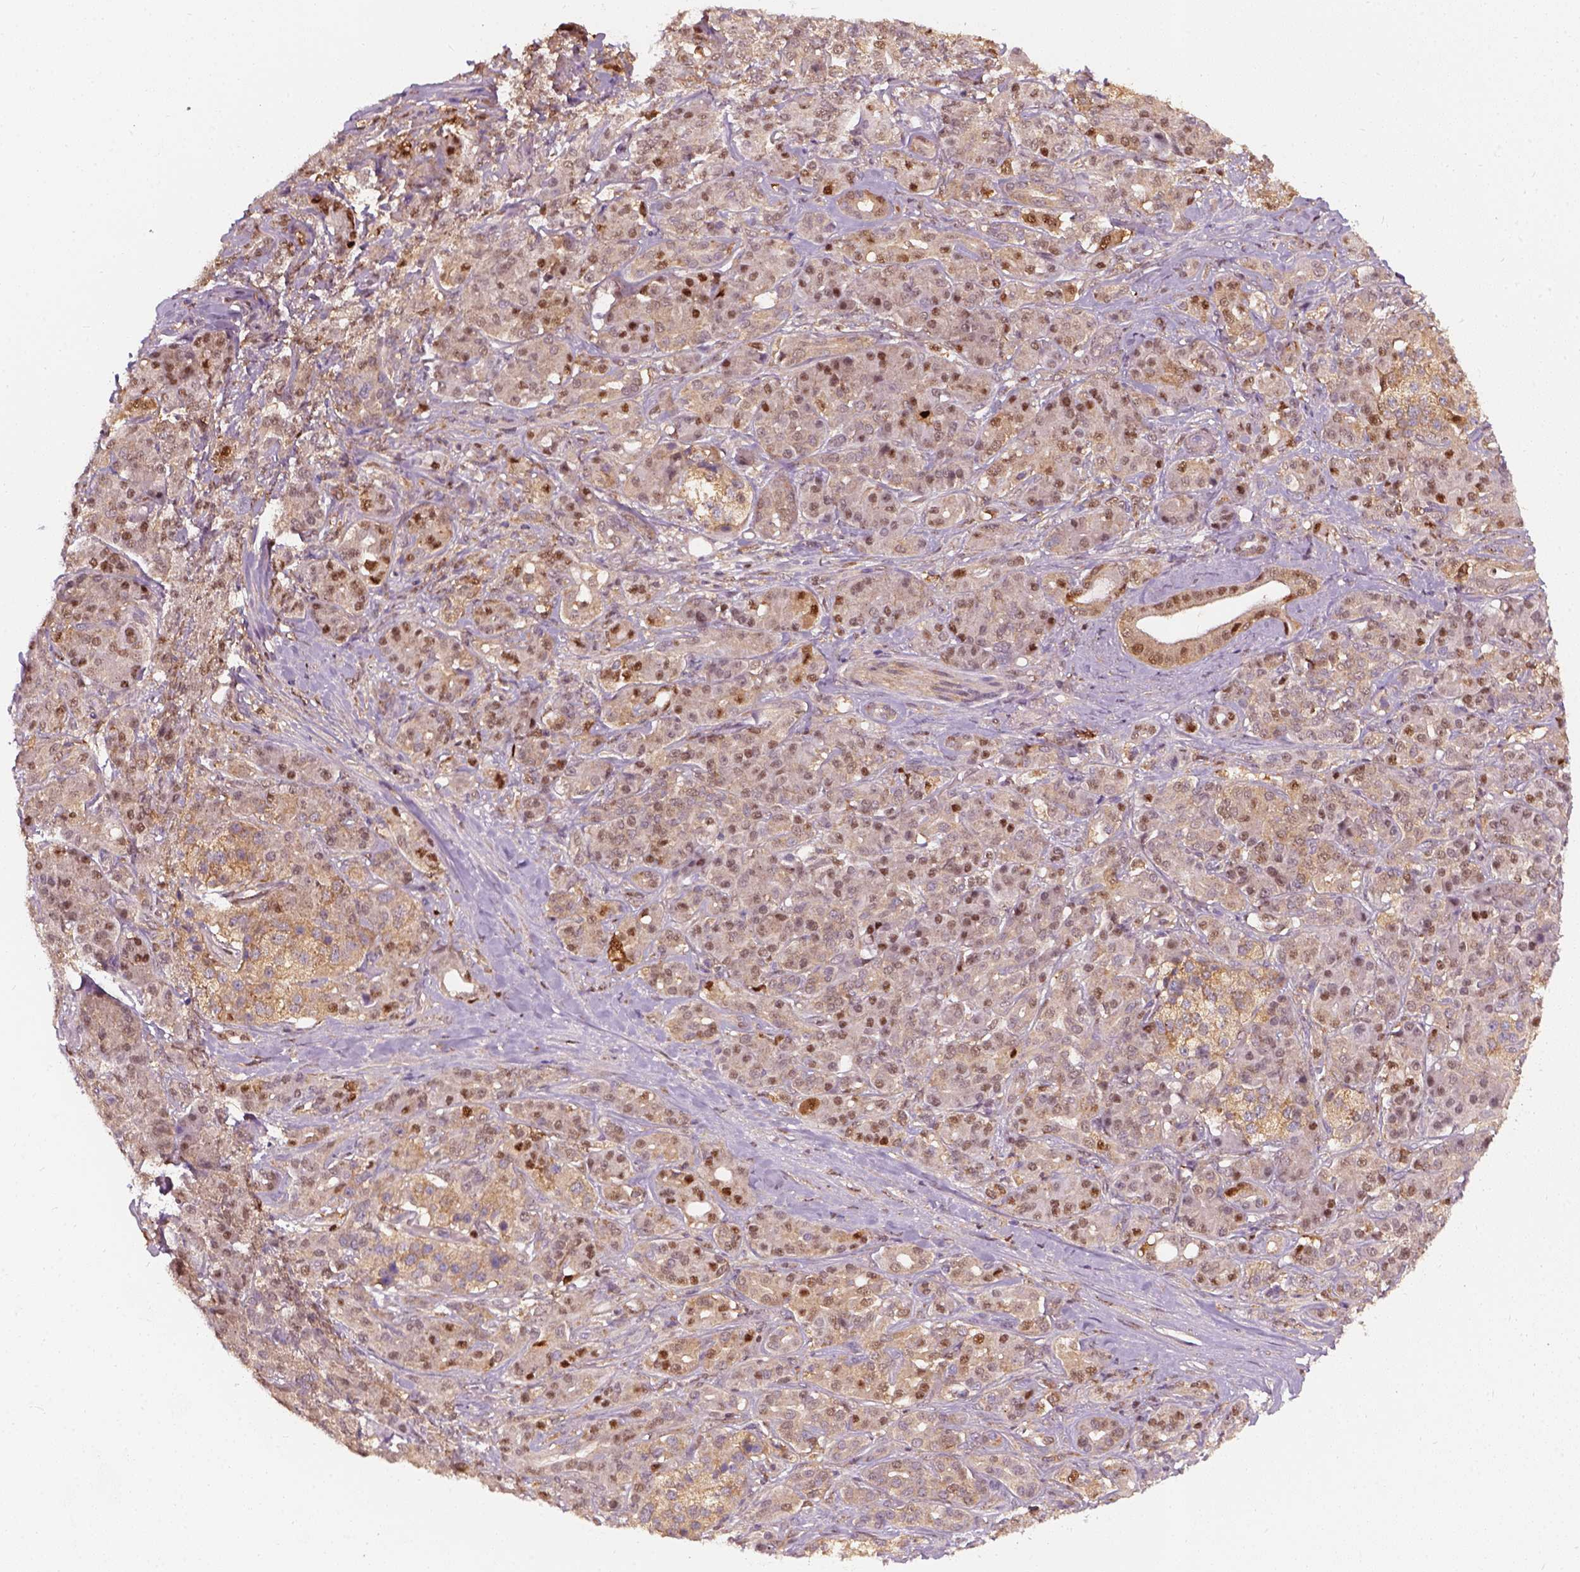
{"staining": {"intensity": "moderate", "quantity": "<25%", "location": "nuclear"}, "tissue": "pancreatic cancer", "cell_type": "Tumor cells", "image_type": "cancer", "snomed": [{"axis": "morphology", "description": "Normal tissue, NOS"}, {"axis": "morphology", "description": "Inflammation, NOS"}, {"axis": "morphology", "description": "Adenocarcinoma, NOS"}, {"axis": "topography", "description": "Pancreas"}], "caption": "Protein analysis of pancreatic cancer tissue demonstrates moderate nuclear positivity in approximately <25% of tumor cells.", "gene": "SQSTM1", "patient": {"sex": "male", "age": 57}}